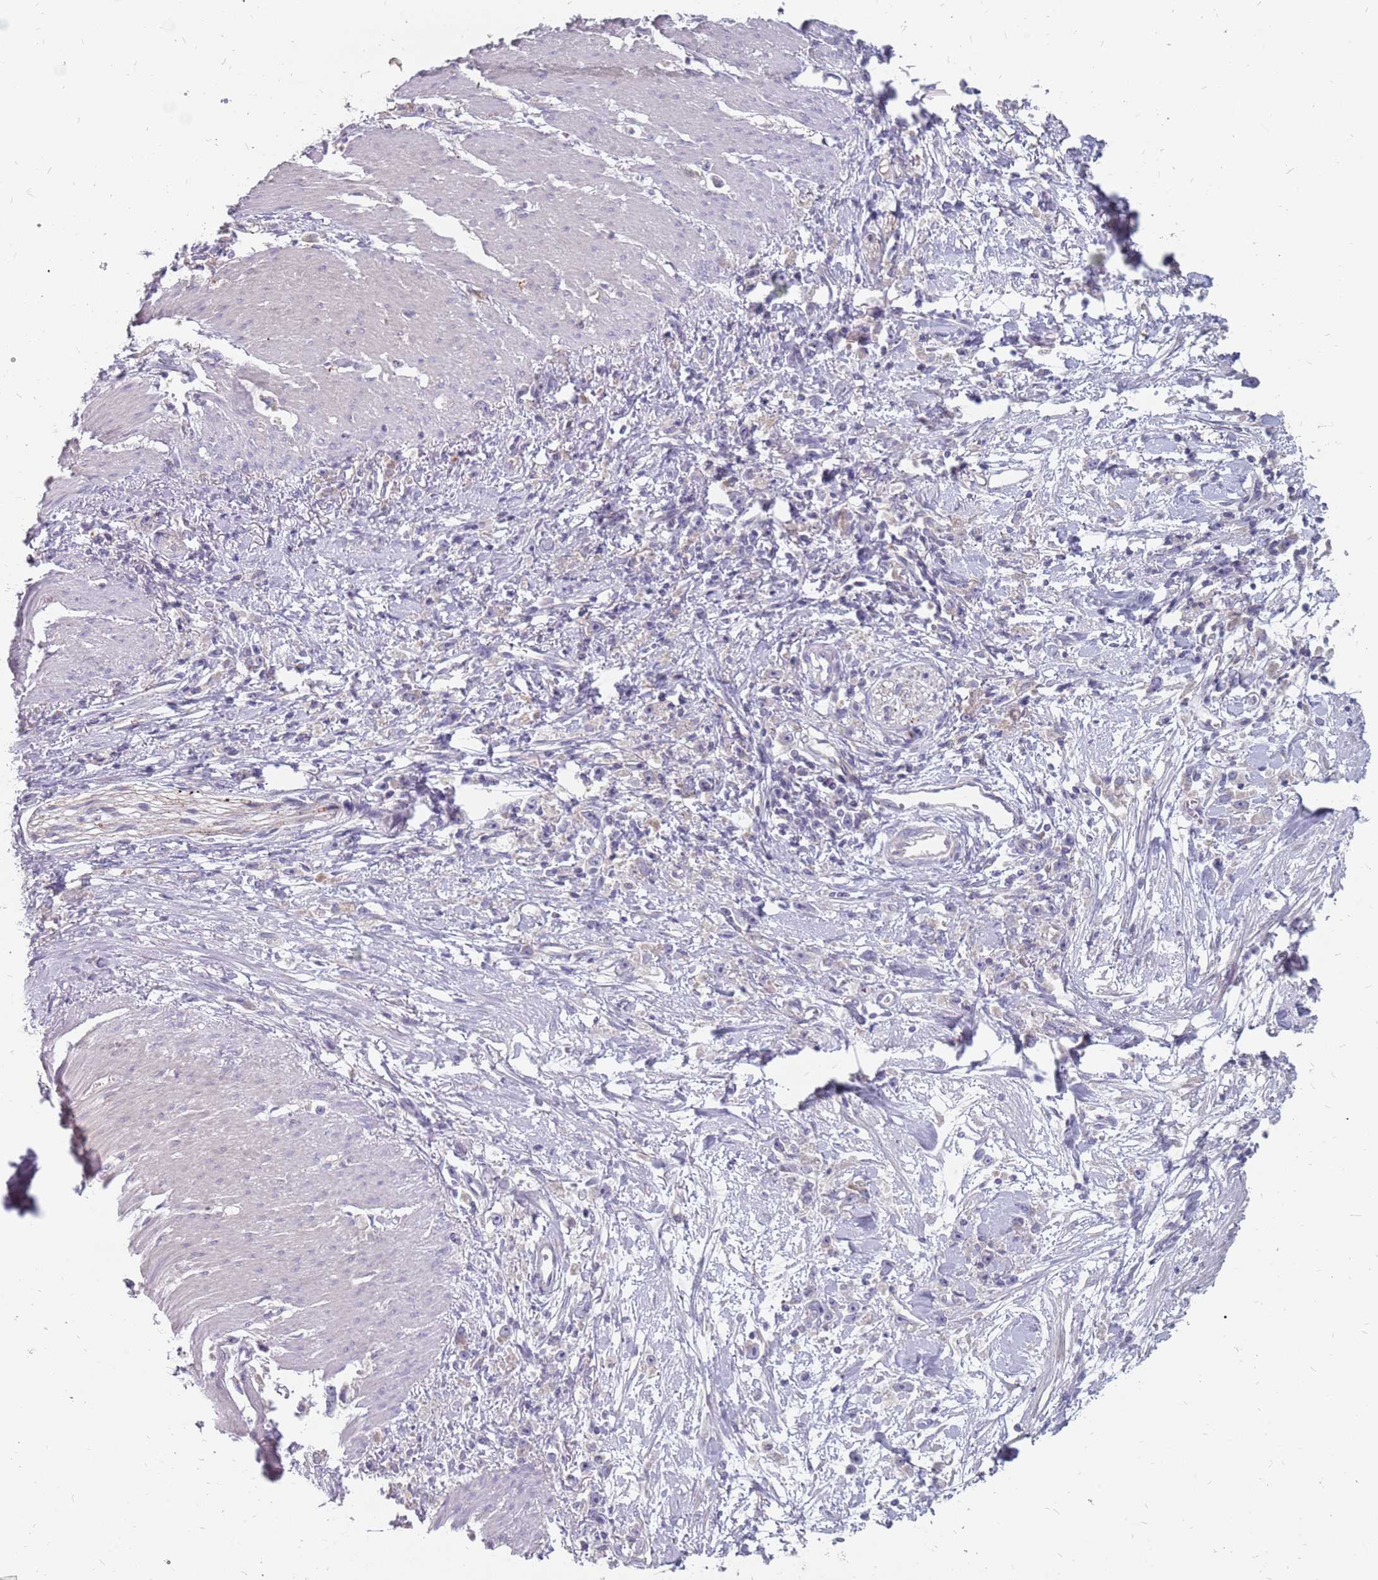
{"staining": {"intensity": "negative", "quantity": "none", "location": "none"}, "tissue": "stomach cancer", "cell_type": "Tumor cells", "image_type": "cancer", "snomed": [{"axis": "morphology", "description": "Adenocarcinoma, NOS"}, {"axis": "topography", "description": "Stomach"}], "caption": "A histopathology image of human stomach adenocarcinoma is negative for staining in tumor cells.", "gene": "CMTR2", "patient": {"sex": "female", "age": 59}}